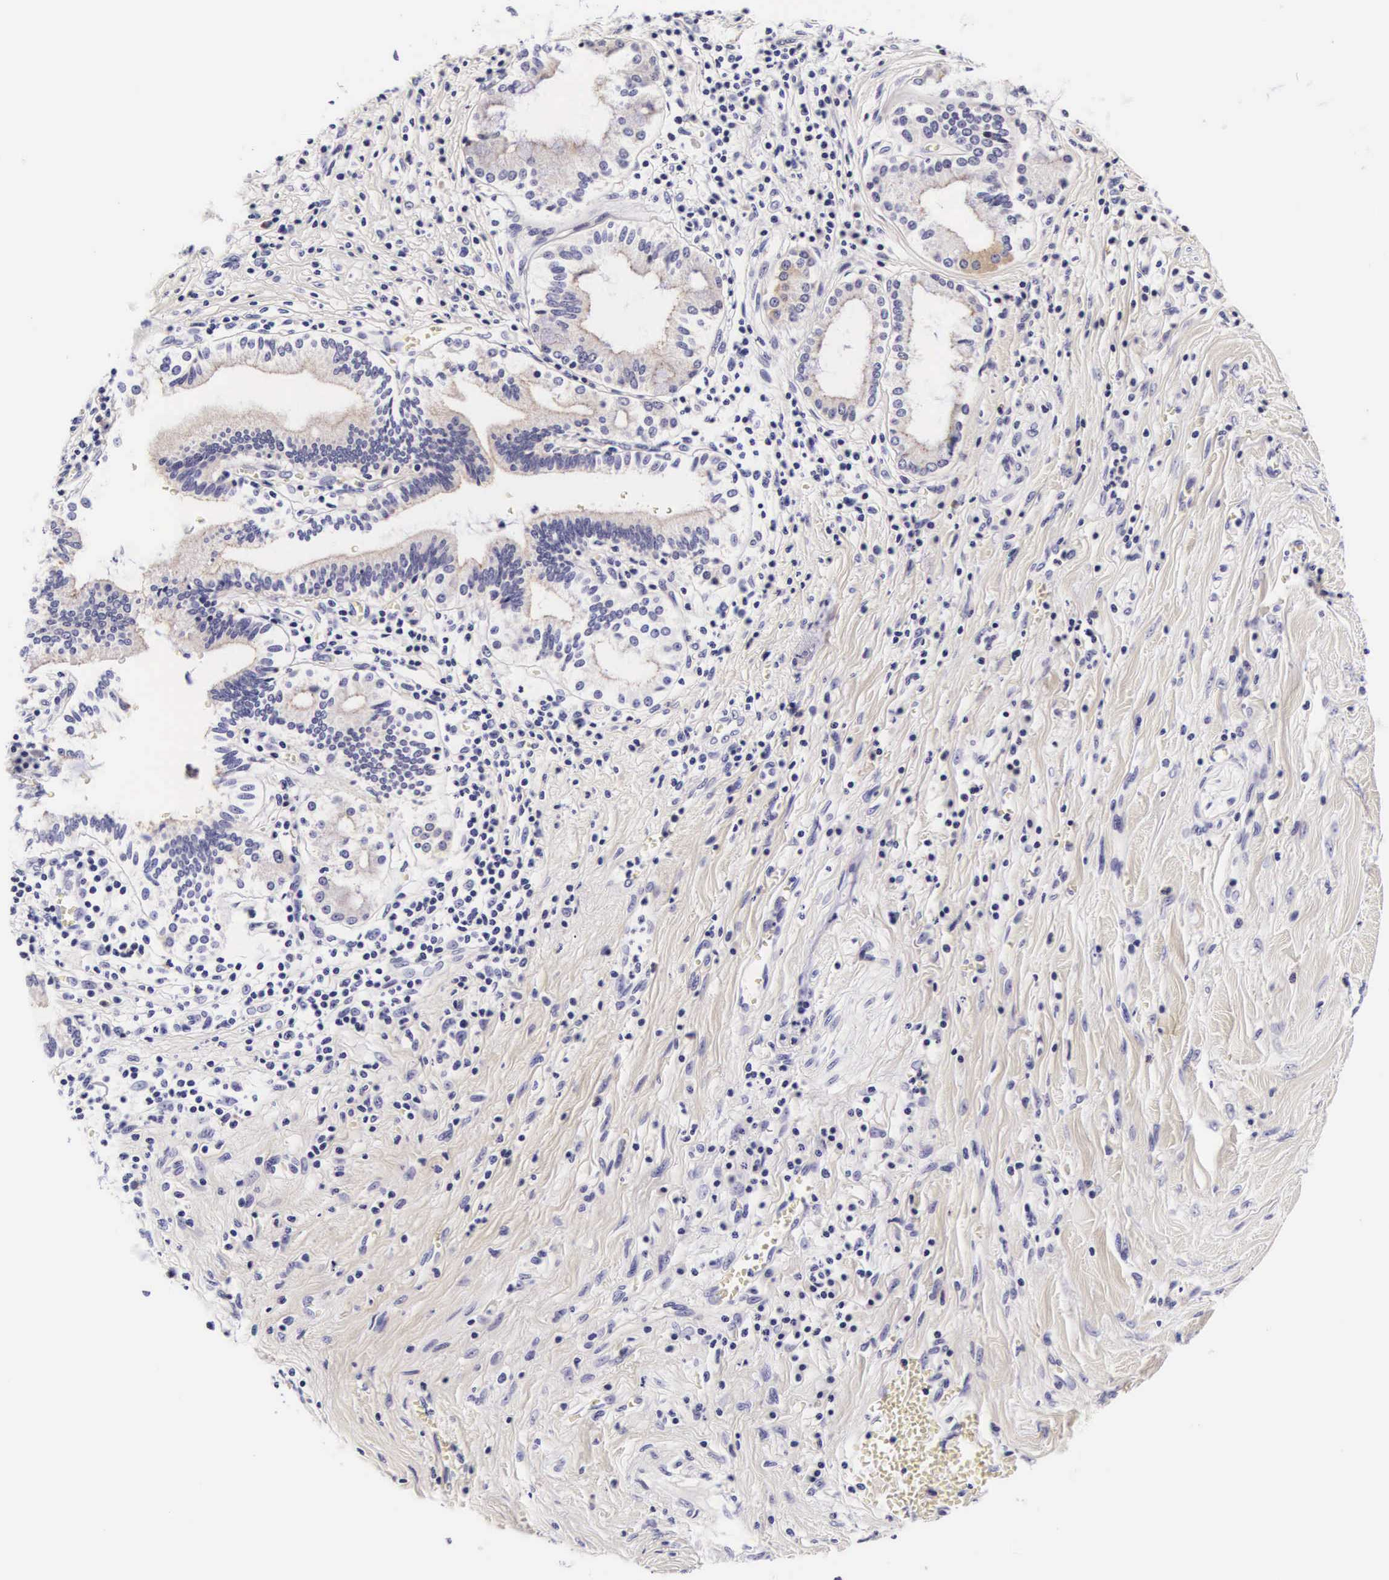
{"staining": {"intensity": "weak", "quantity": "25%-75%", "location": "cytoplasmic/membranous"}, "tissue": "pancreatic cancer", "cell_type": "Tumor cells", "image_type": "cancer", "snomed": [{"axis": "morphology", "description": "Adenocarcinoma, NOS"}, {"axis": "topography", "description": "Pancreas"}], "caption": "Human pancreatic cancer (adenocarcinoma) stained for a protein (brown) displays weak cytoplasmic/membranous positive expression in approximately 25%-75% of tumor cells.", "gene": "PHETA2", "patient": {"sex": "male", "age": 69}}